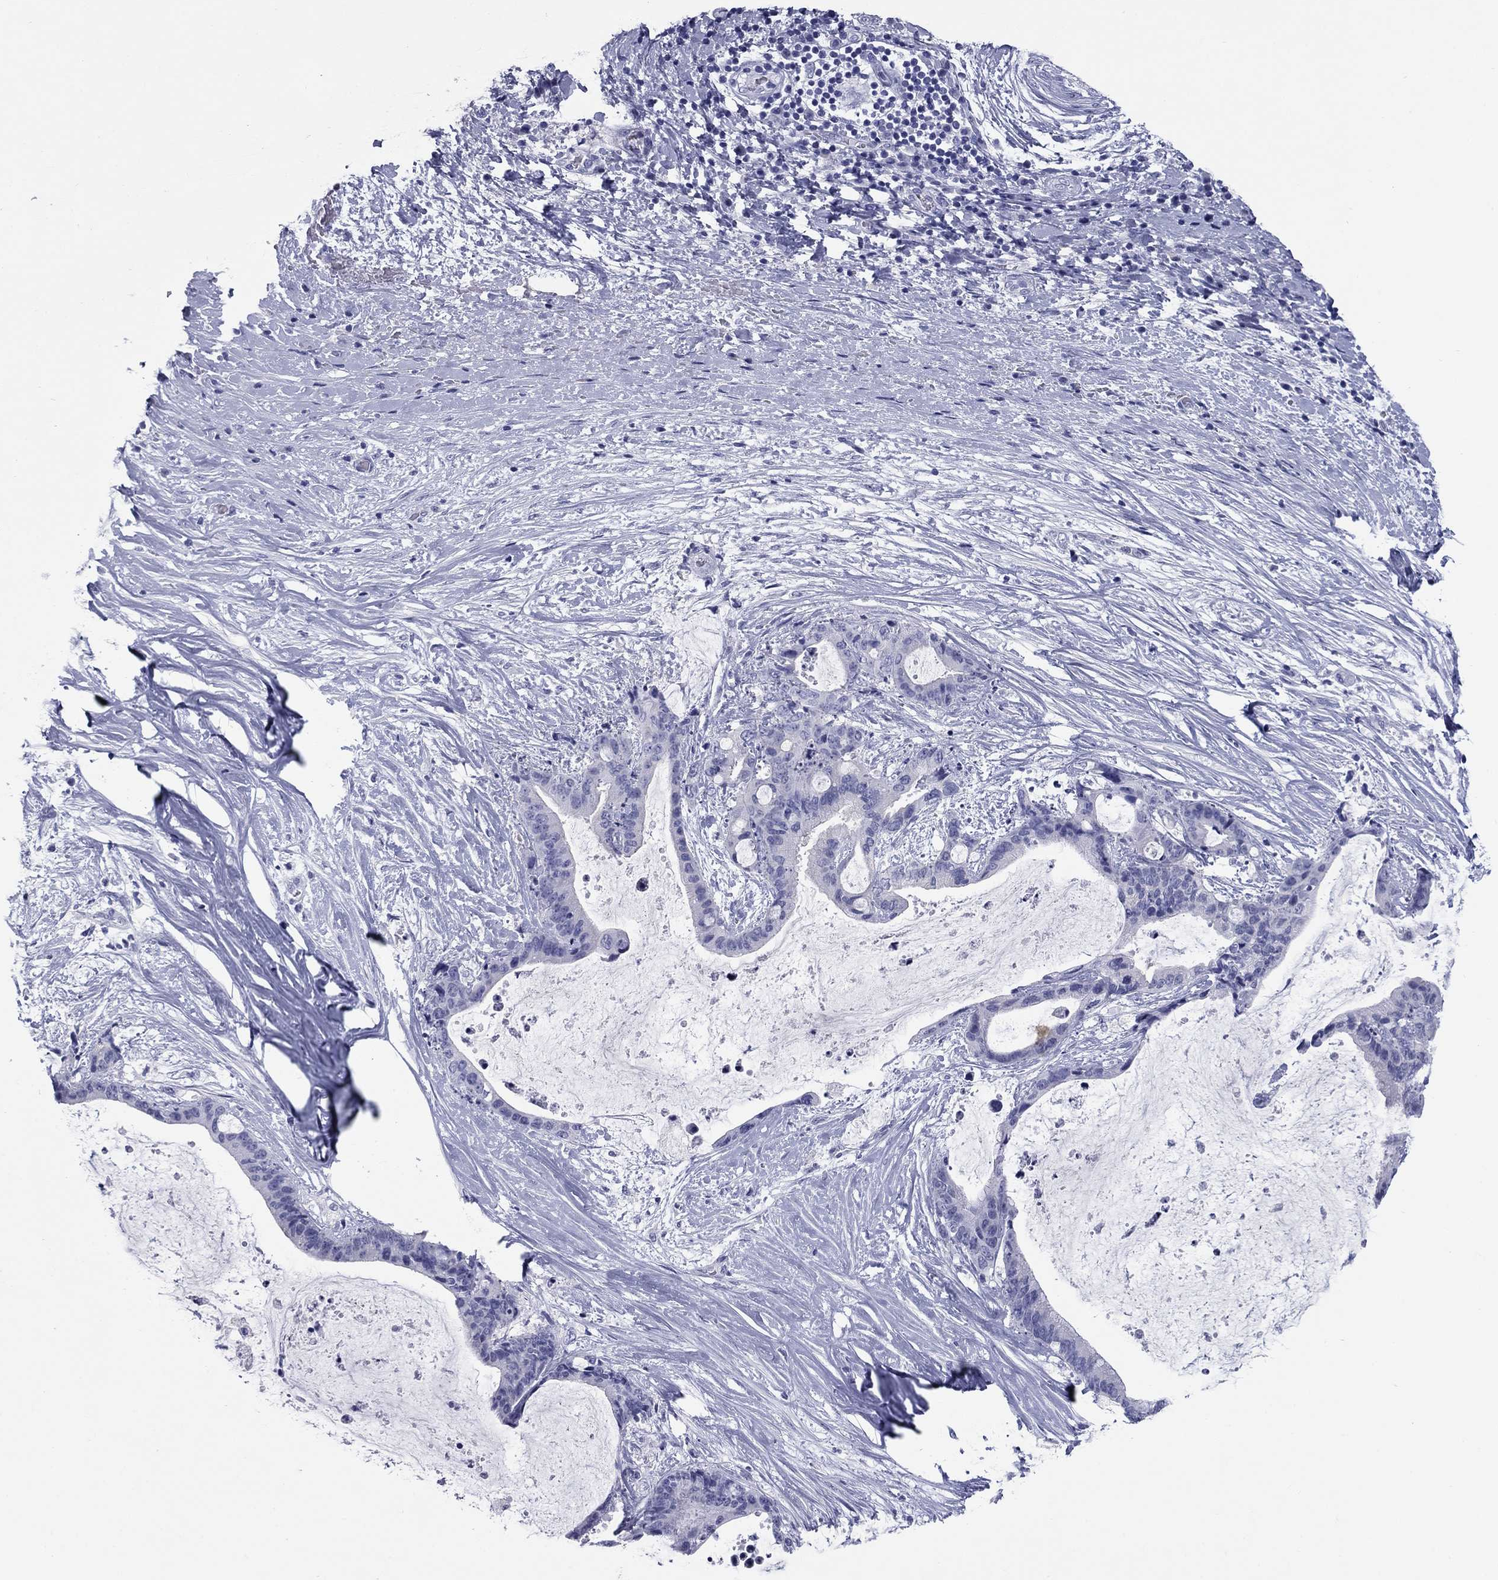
{"staining": {"intensity": "negative", "quantity": "none", "location": "none"}, "tissue": "liver cancer", "cell_type": "Tumor cells", "image_type": "cancer", "snomed": [{"axis": "morphology", "description": "Cholangiocarcinoma"}, {"axis": "topography", "description": "Liver"}], "caption": "IHC image of neoplastic tissue: cholangiocarcinoma (liver) stained with DAB exhibits no significant protein expression in tumor cells.", "gene": "NPPA", "patient": {"sex": "female", "age": 73}}